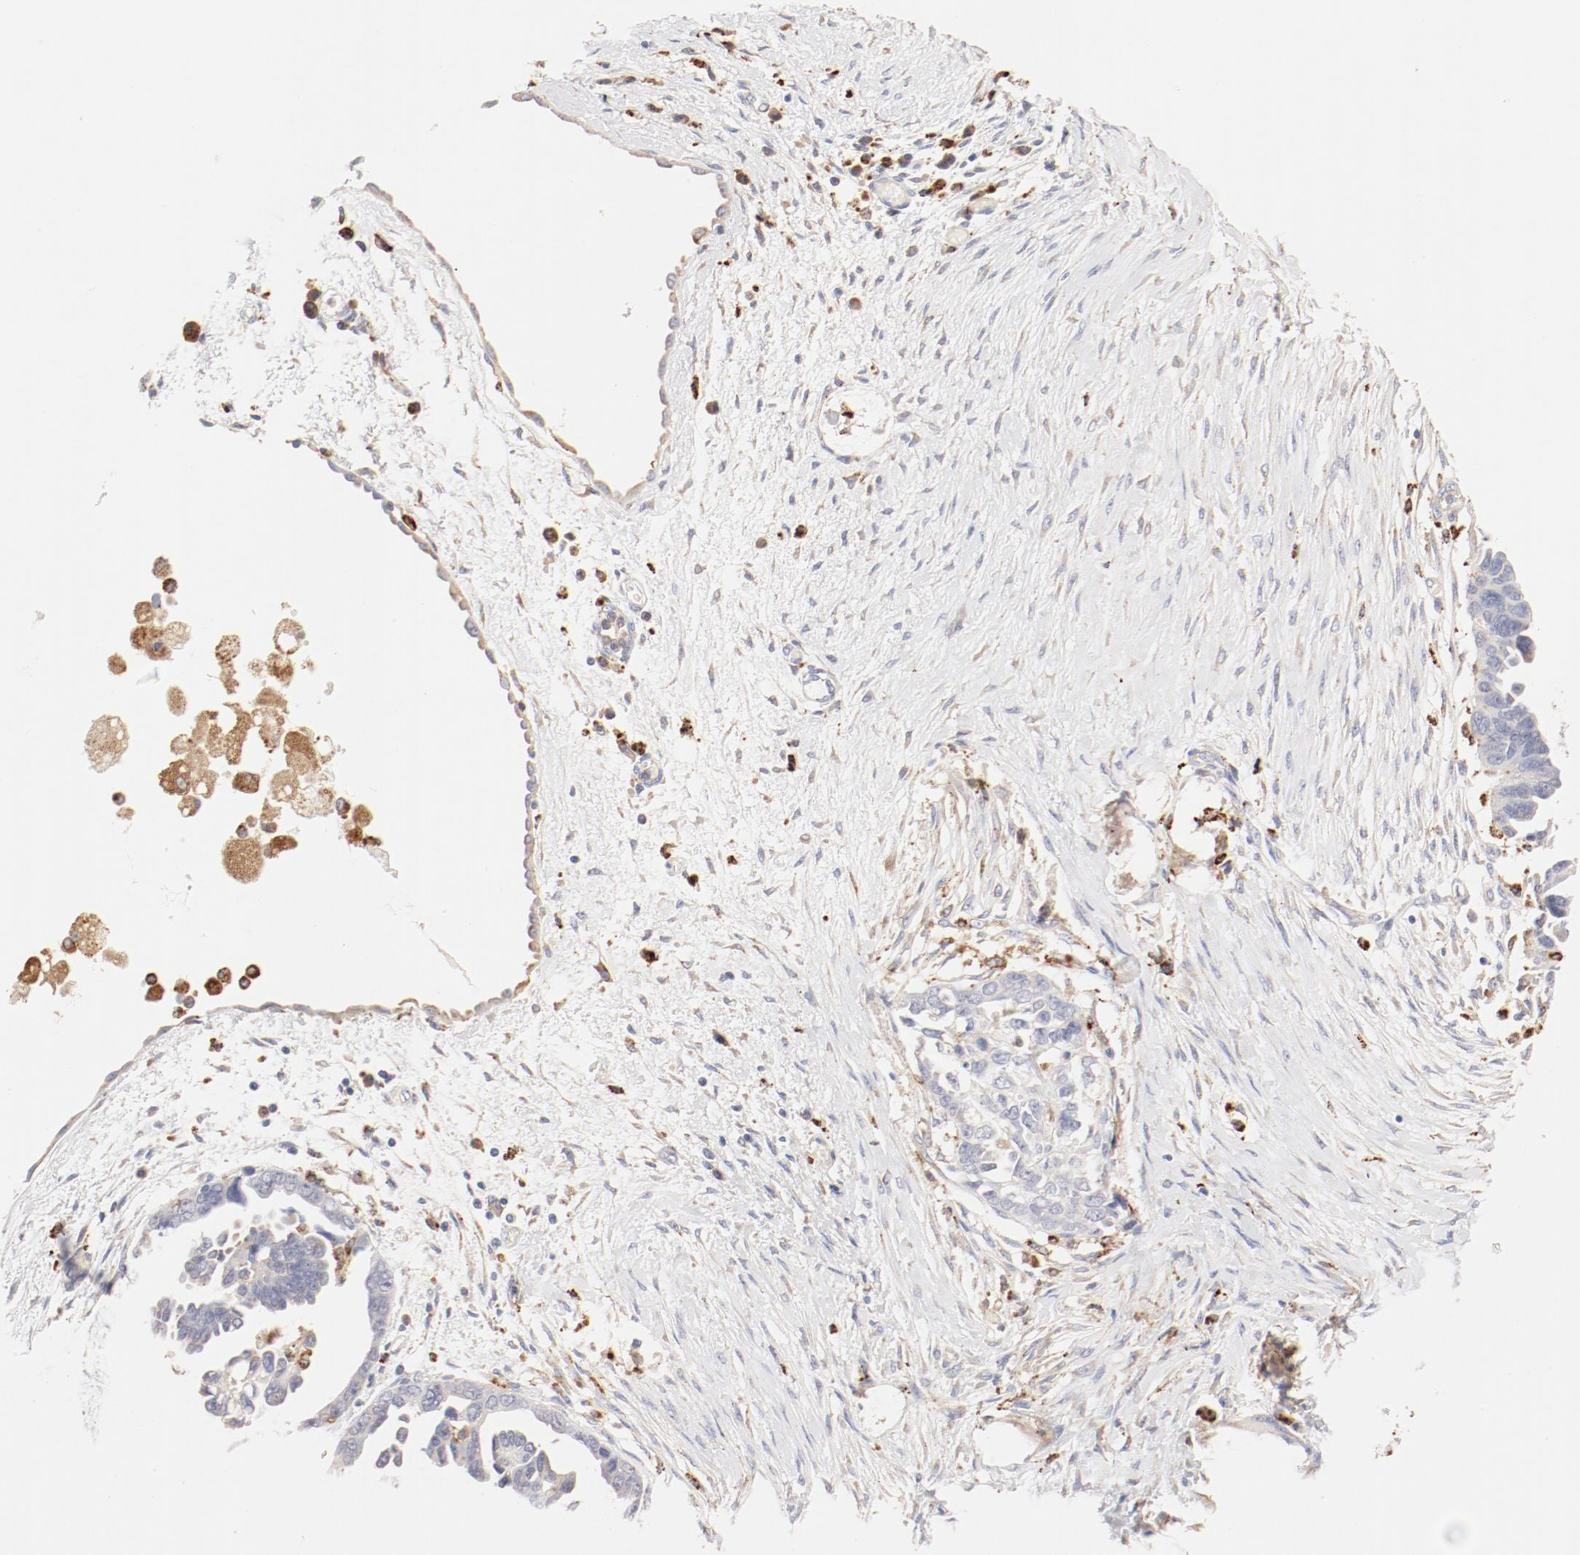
{"staining": {"intensity": "negative", "quantity": "none", "location": "none"}, "tissue": "ovarian cancer", "cell_type": "Tumor cells", "image_type": "cancer", "snomed": [{"axis": "morphology", "description": "Cystadenocarcinoma, serous, NOS"}, {"axis": "topography", "description": "Ovary"}], "caption": "DAB (3,3'-diaminobenzidine) immunohistochemical staining of human ovarian cancer displays no significant positivity in tumor cells.", "gene": "CTSH", "patient": {"sex": "female", "age": 63}}